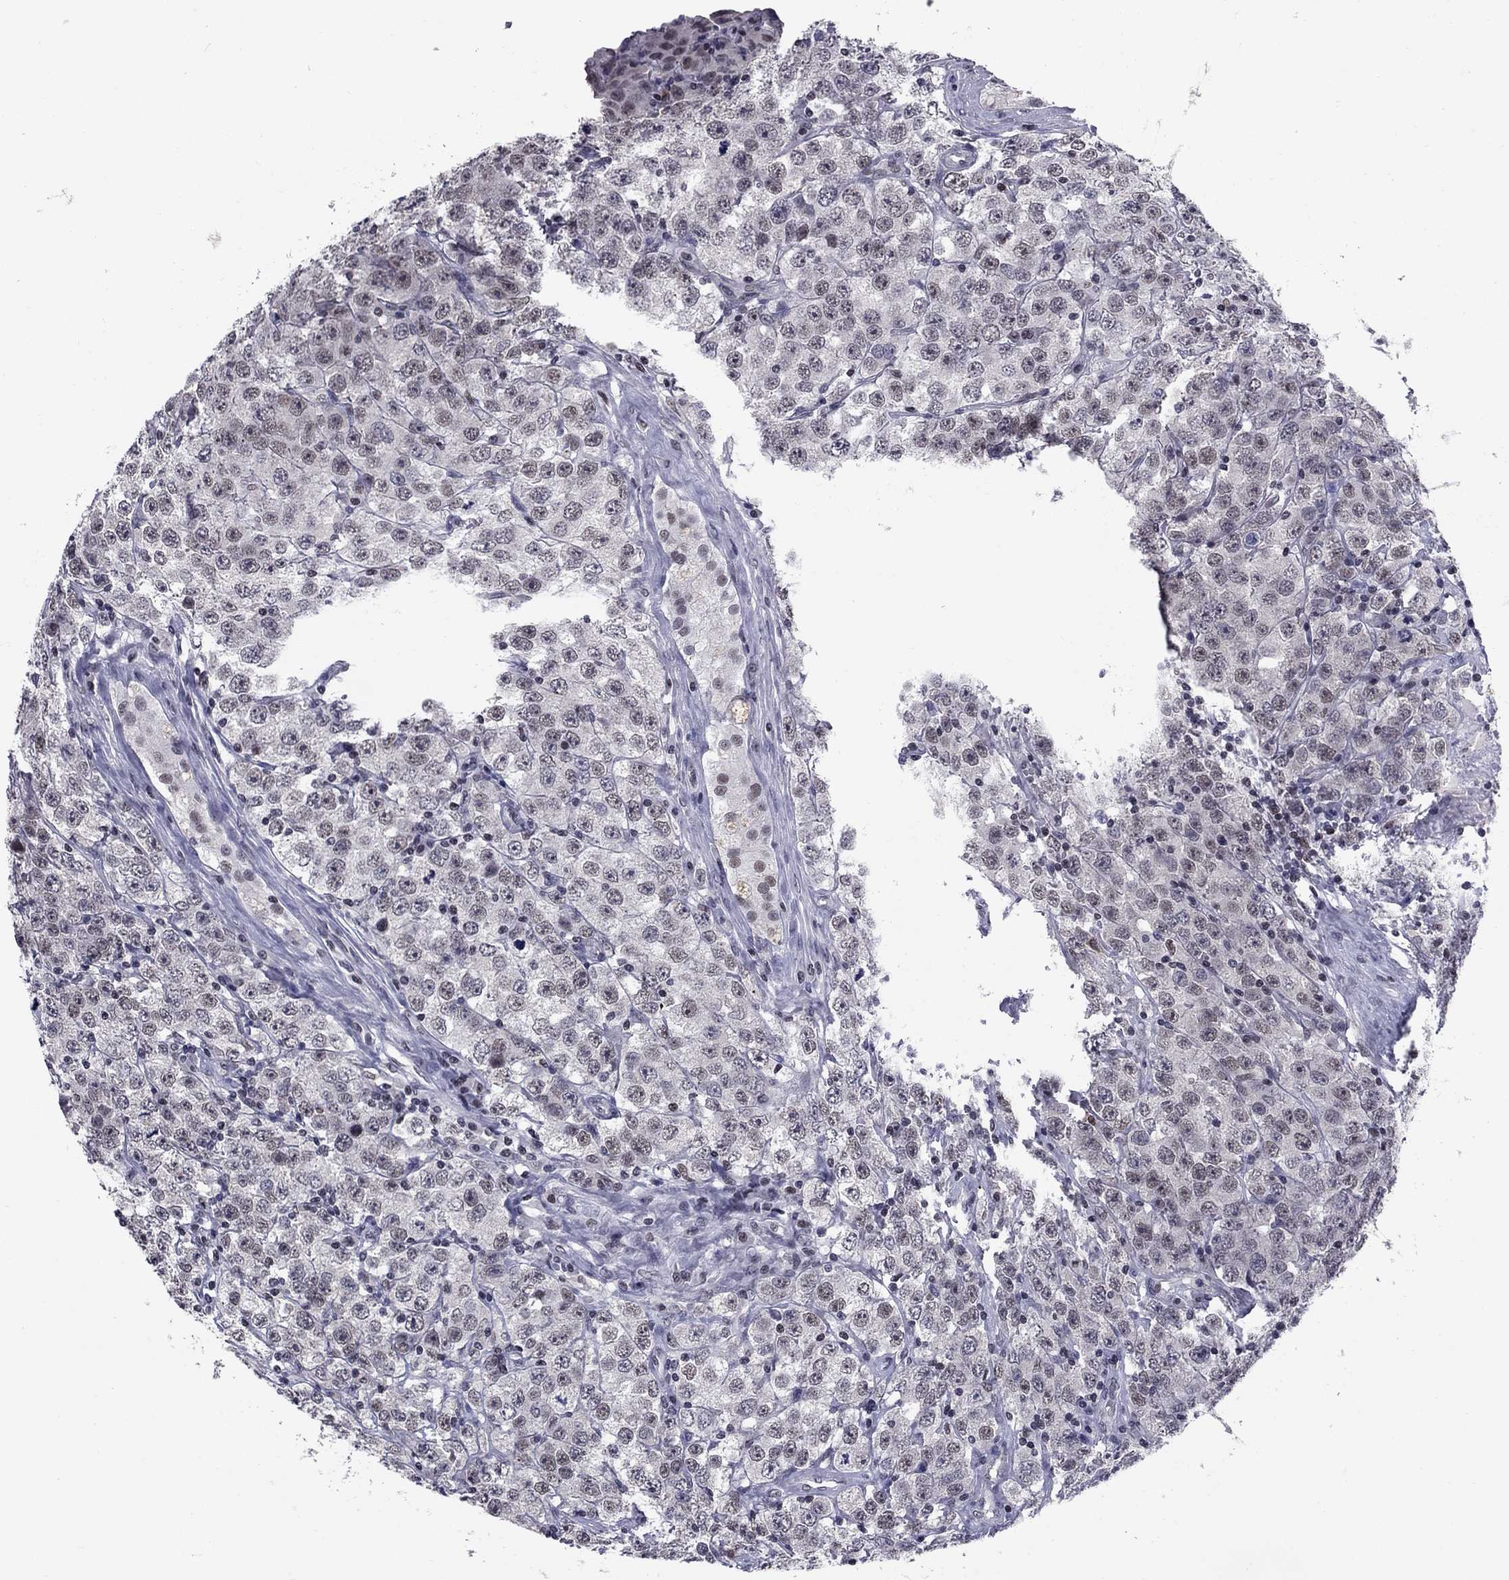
{"staining": {"intensity": "negative", "quantity": "none", "location": "none"}, "tissue": "testis cancer", "cell_type": "Tumor cells", "image_type": "cancer", "snomed": [{"axis": "morphology", "description": "Seminoma, NOS"}, {"axis": "topography", "description": "Testis"}], "caption": "Immunohistochemical staining of seminoma (testis) reveals no significant staining in tumor cells.", "gene": "TAF9", "patient": {"sex": "male", "age": 52}}